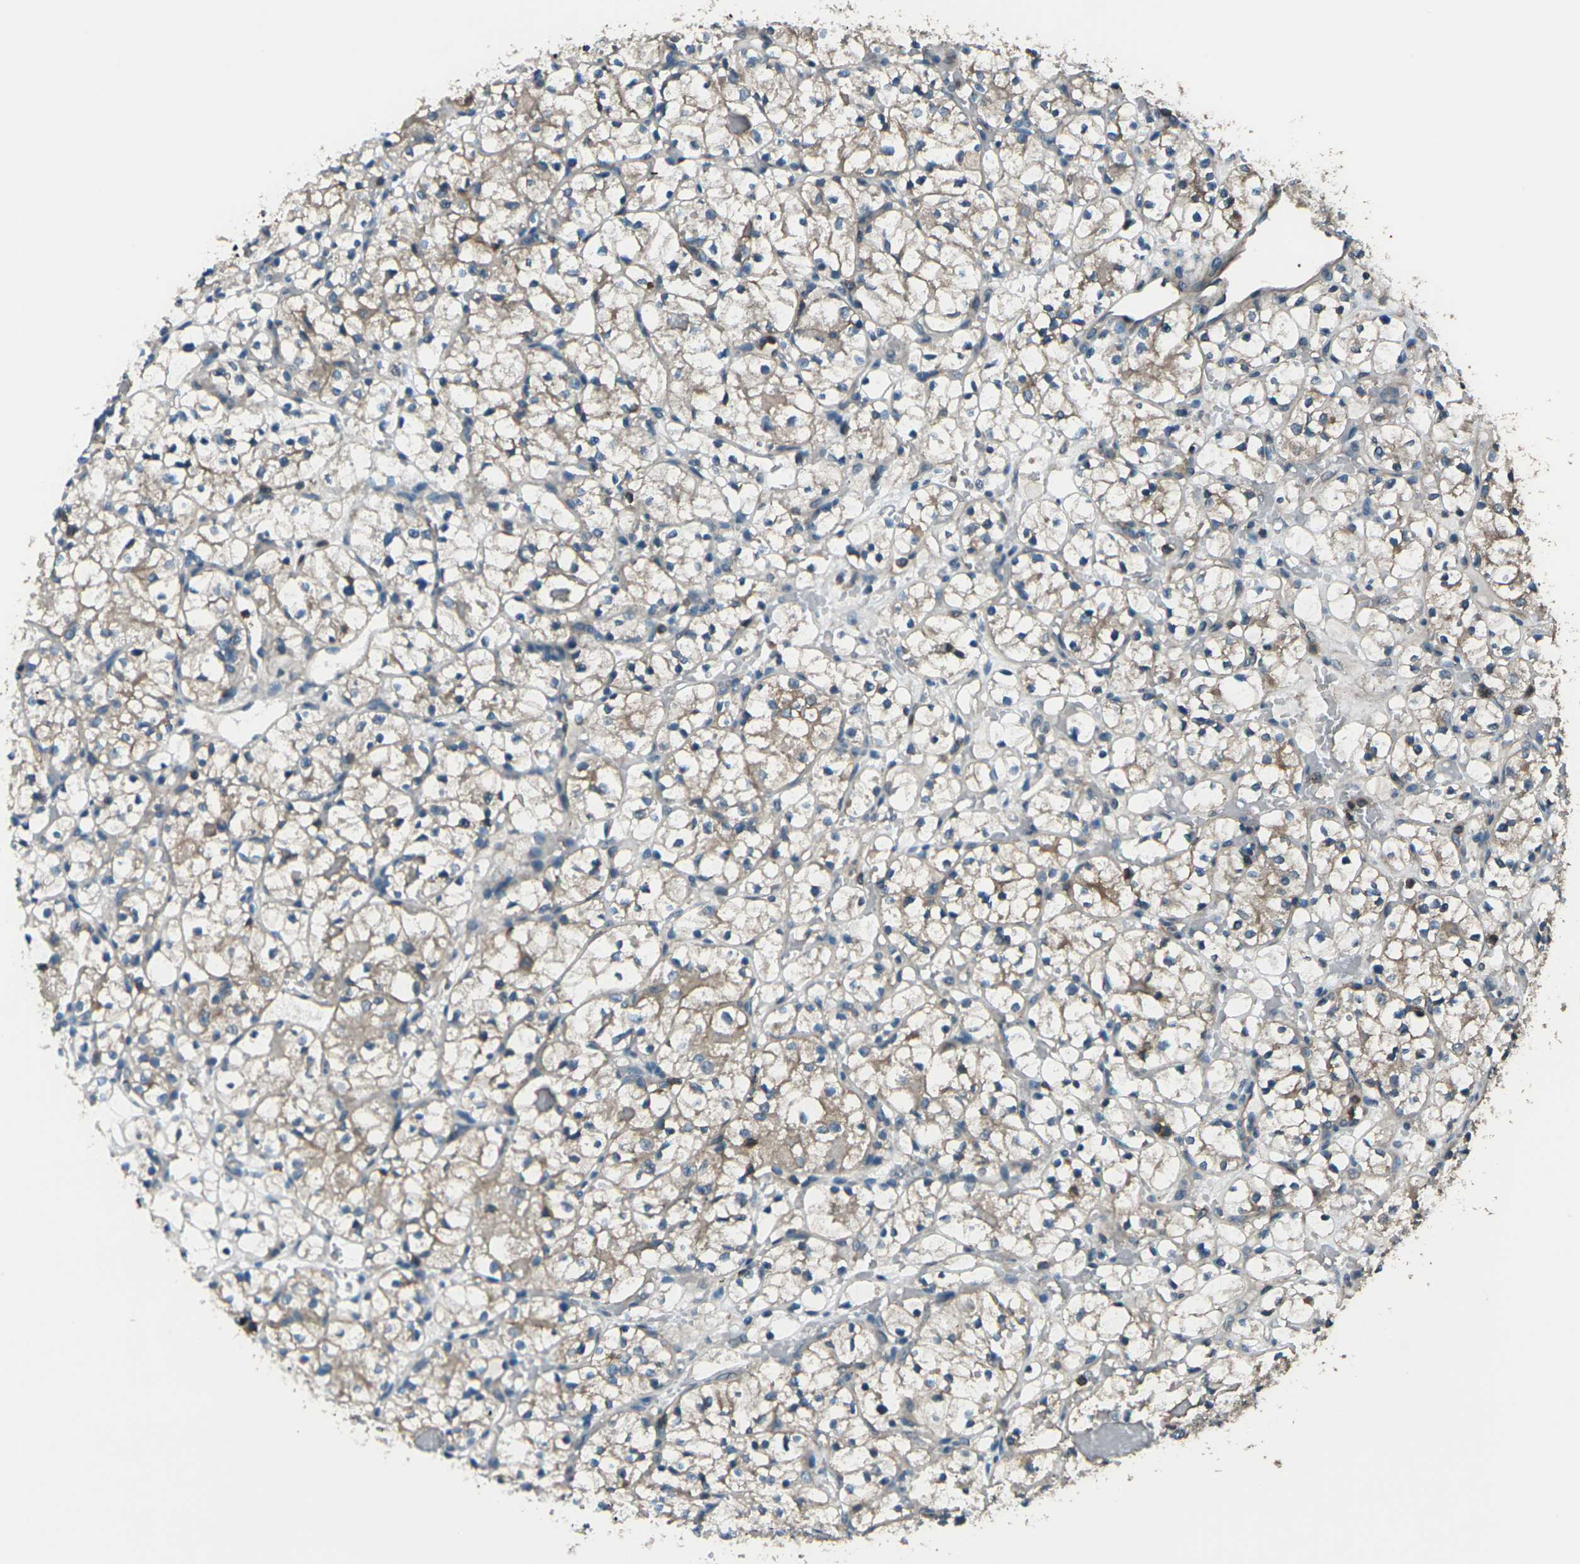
{"staining": {"intensity": "weak", "quantity": ">75%", "location": "cytoplasmic/membranous"}, "tissue": "renal cancer", "cell_type": "Tumor cells", "image_type": "cancer", "snomed": [{"axis": "morphology", "description": "Adenocarcinoma, NOS"}, {"axis": "topography", "description": "Kidney"}], "caption": "The image reveals staining of renal cancer (adenocarcinoma), revealing weak cytoplasmic/membranous protein positivity (brown color) within tumor cells. The staining was performed using DAB (3,3'-diaminobenzidine) to visualize the protein expression in brown, while the nuclei were stained in blue with hematoxylin (Magnification: 20x).", "gene": "CMTM4", "patient": {"sex": "female", "age": 60}}